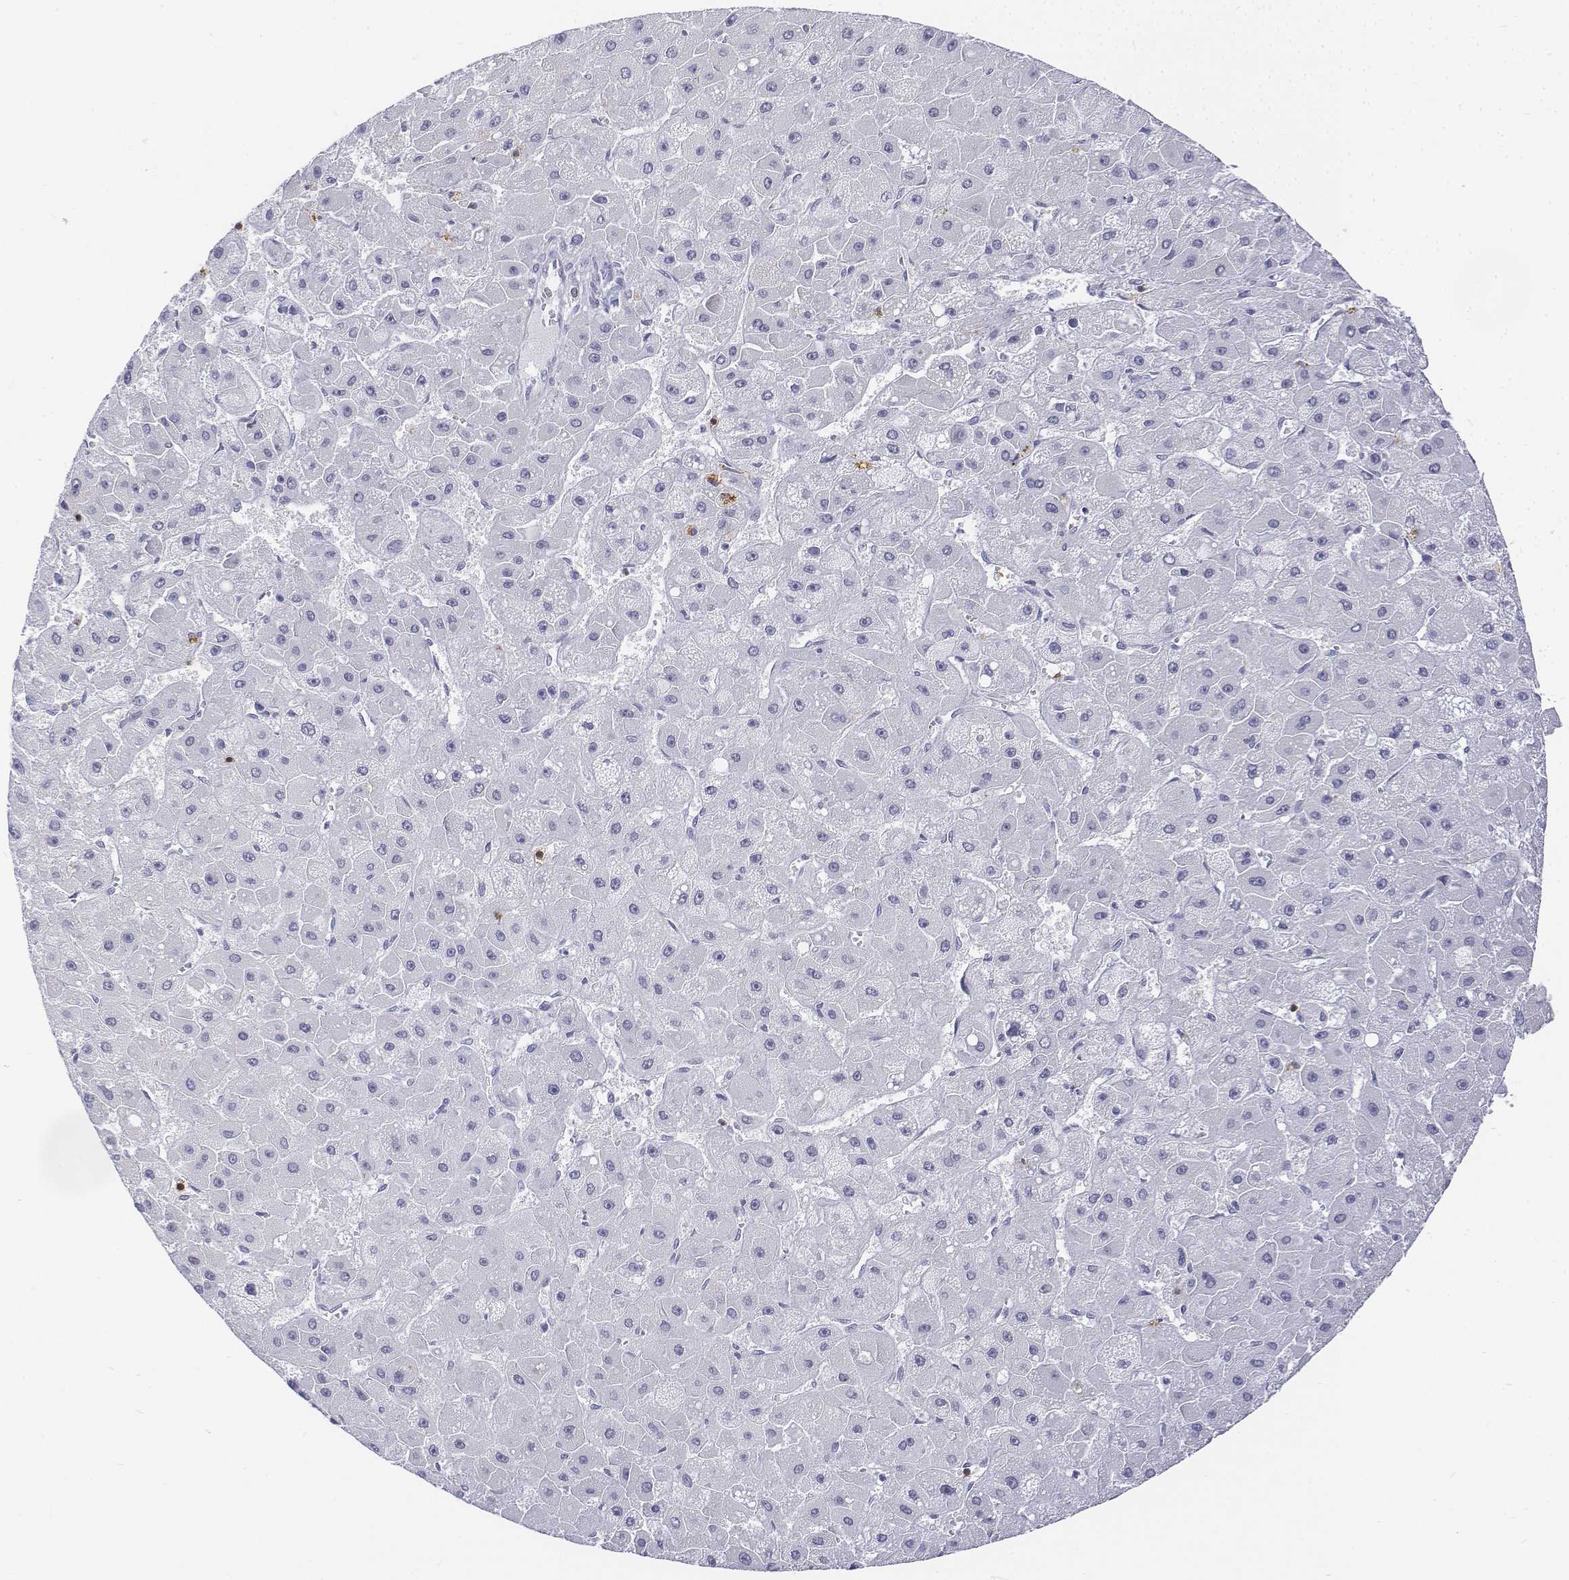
{"staining": {"intensity": "negative", "quantity": "none", "location": "none"}, "tissue": "liver cancer", "cell_type": "Tumor cells", "image_type": "cancer", "snomed": [{"axis": "morphology", "description": "Carcinoma, Hepatocellular, NOS"}, {"axis": "topography", "description": "Liver"}], "caption": "Micrograph shows no significant protein expression in tumor cells of liver cancer.", "gene": "CD3E", "patient": {"sex": "female", "age": 25}}